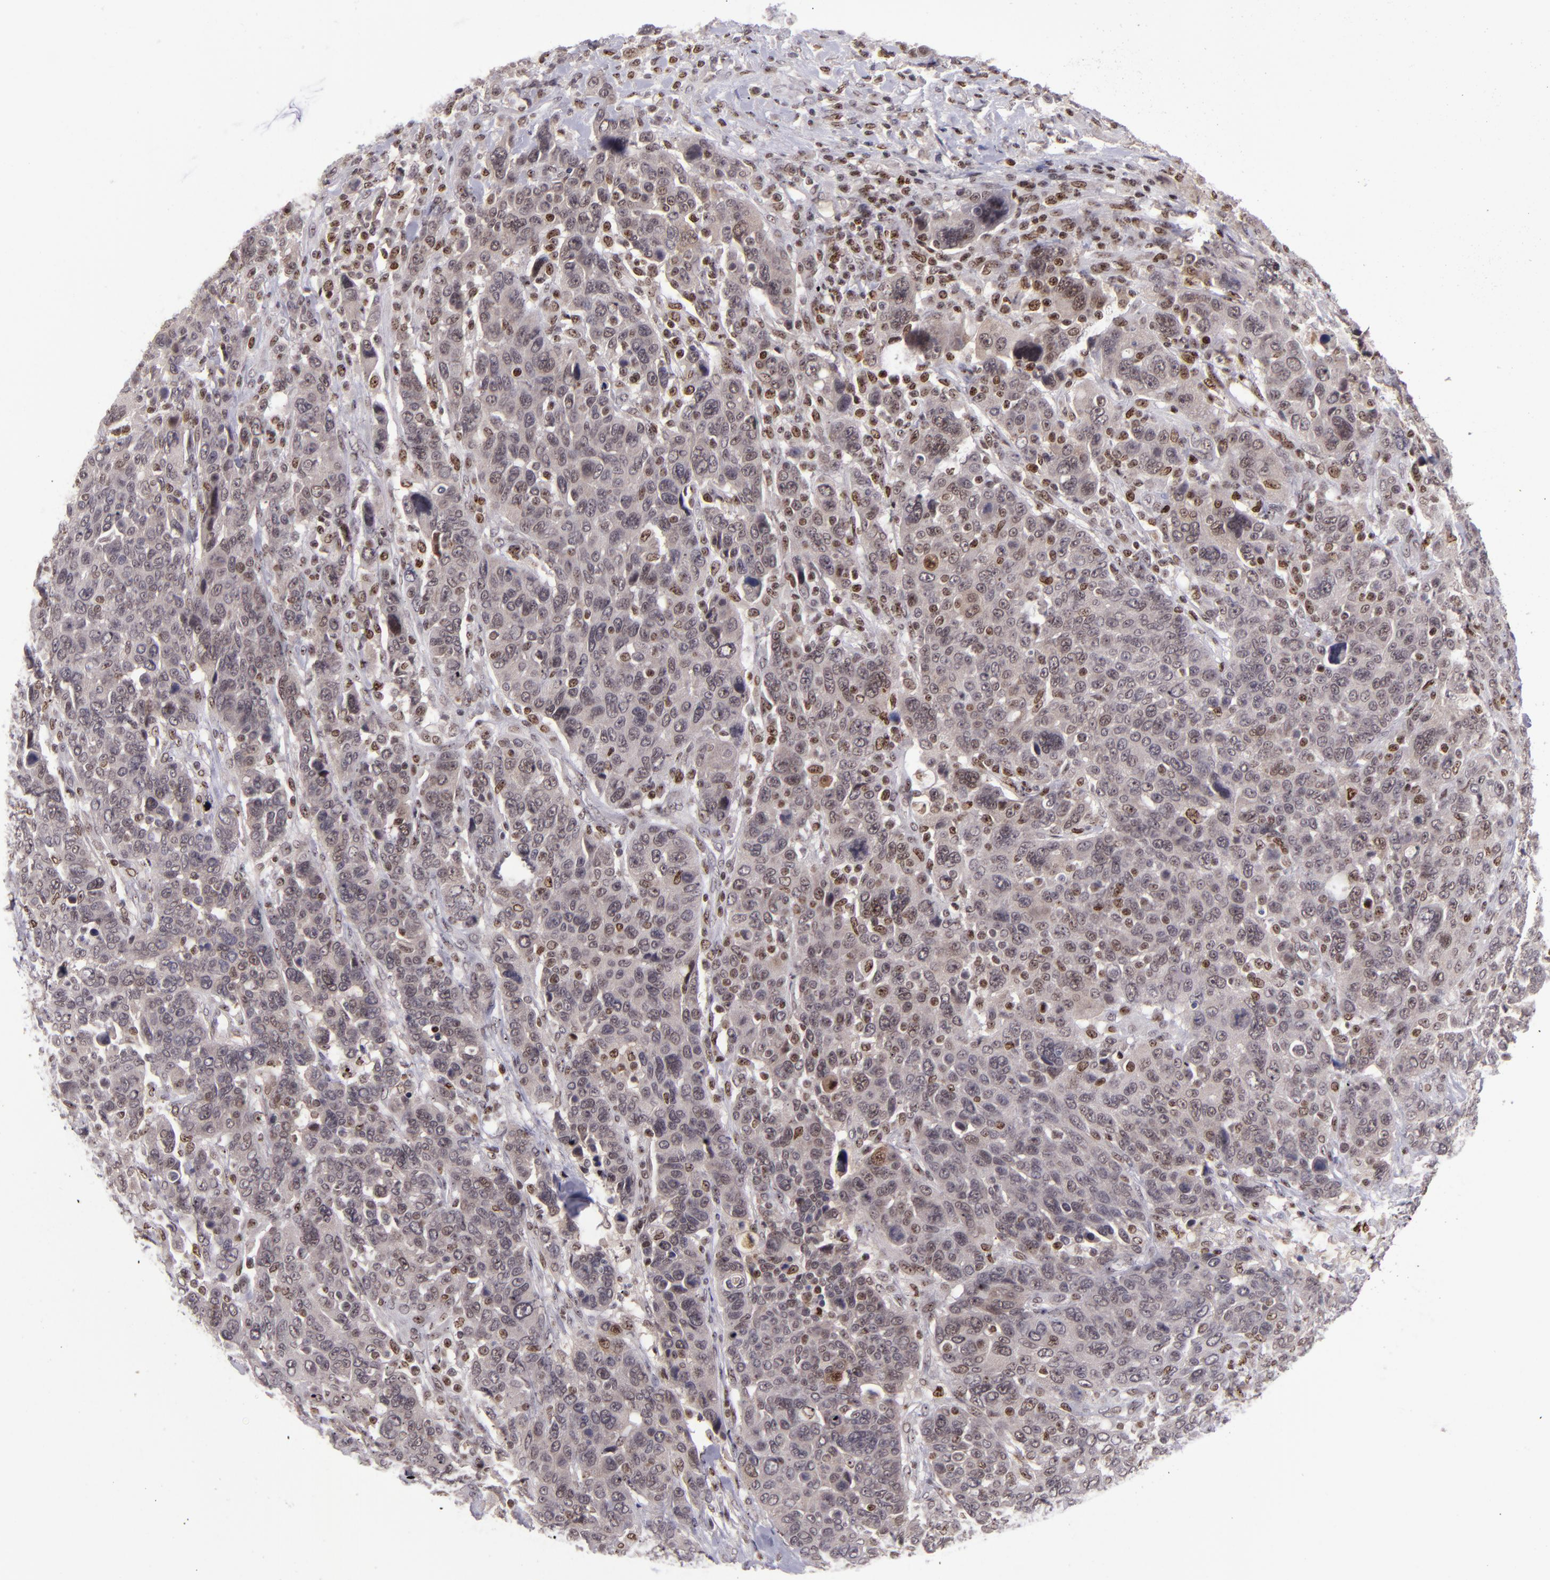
{"staining": {"intensity": "moderate", "quantity": ">75%", "location": "cytoplasmic/membranous,nuclear"}, "tissue": "breast cancer", "cell_type": "Tumor cells", "image_type": "cancer", "snomed": [{"axis": "morphology", "description": "Duct carcinoma"}, {"axis": "topography", "description": "Breast"}], "caption": "Intraductal carcinoma (breast) tissue exhibits moderate cytoplasmic/membranous and nuclear expression in about >75% of tumor cells, visualized by immunohistochemistry.", "gene": "PCNX4", "patient": {"sex": "female", "age": 37}}